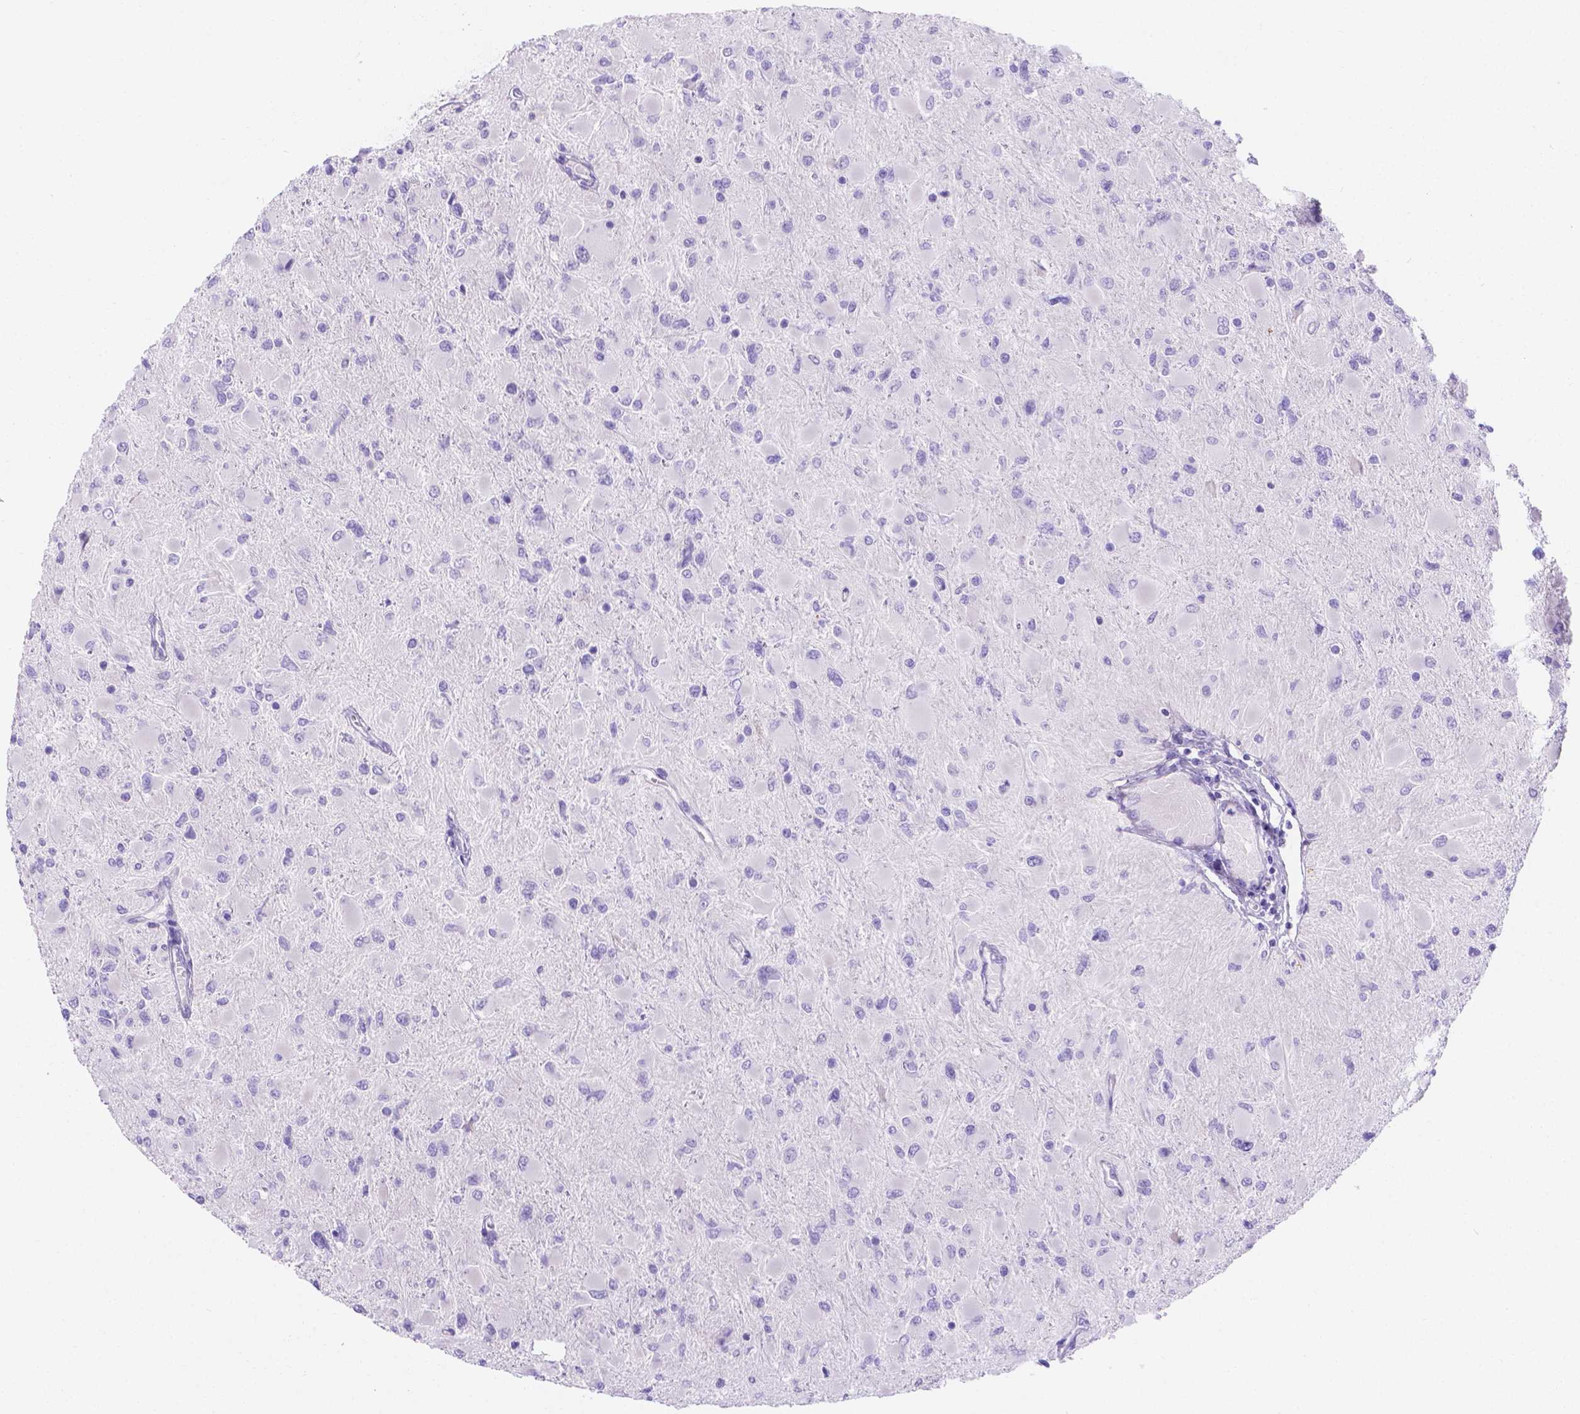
{"staining": {"intensity": "negative", "quantity": "none", "location": "none"}, "tissue": "glioma", "cell_type": "Tumor cells", "image_type": "cancer", "snomed": [{"axis": "morphology", "description": "Glioma, malignant, High grade"}, {"axis": "topography", "description": "Cerebral cortex"}], "caption": "A photomicrograph of human malignant glioma (high-grade) is negative for staining in tumor cells.", "gene": "MLN", "patient": {"sex": "female", "age": 36}}